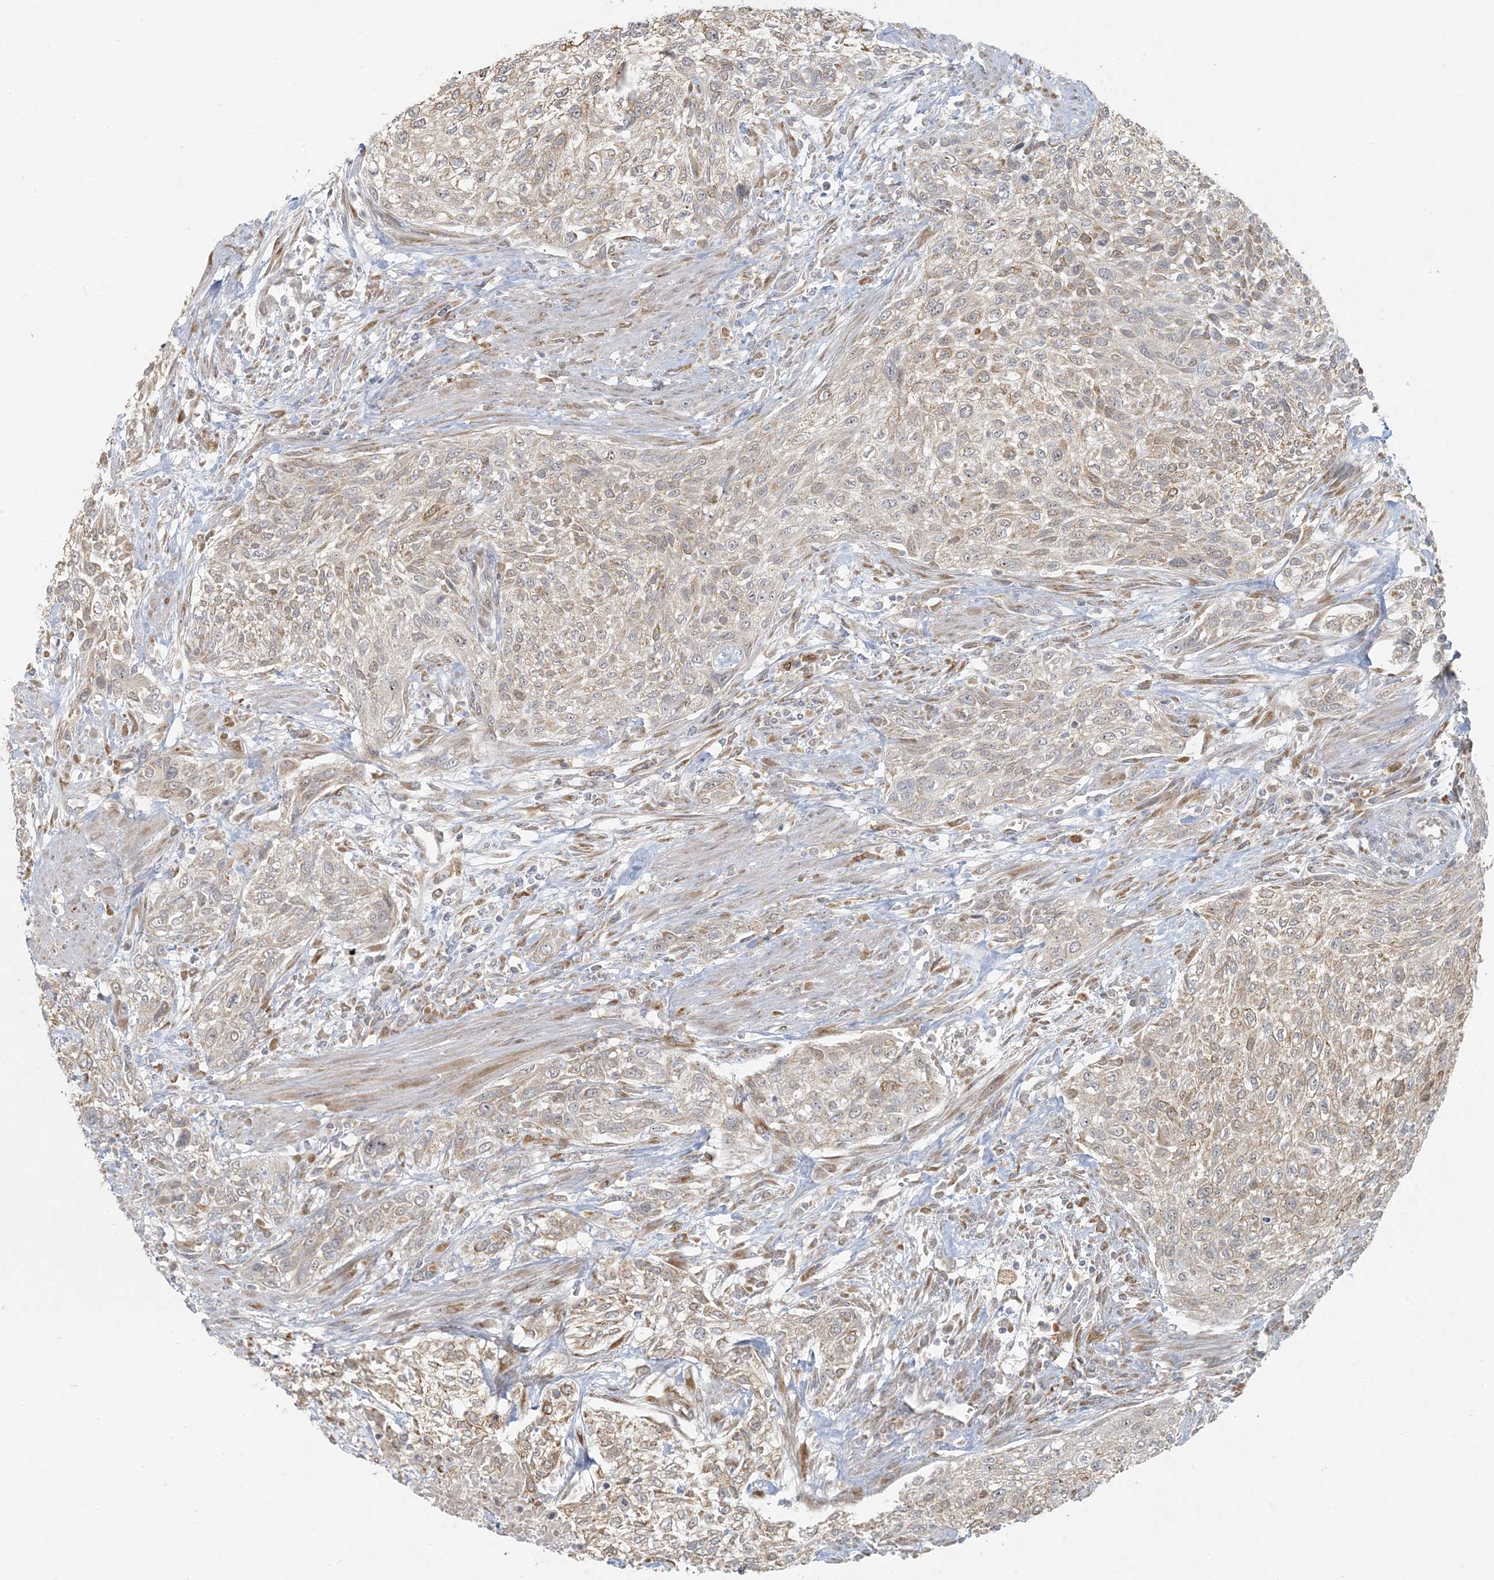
{"staining": {"intensity": "weak", "quantity": ">75%", "location": "cytoplasmic/membranous"}, "tissue": "urothelial cancer", "cell_type": "Tumor cells", "image_type": "cancer", "snomed": [{"axis": "morphology", "description": "Urothelial carcinoma, High grade"}, {"axis": "topography", "description": "Urinary bladder"}], "caption": "High-grade urothelial carcinoma stained for a protein displays weak cytoplasmic/membranous positivity in tumor cells.", "gene": "HACL1", "patient": {"sex": "male", "age": 35}}